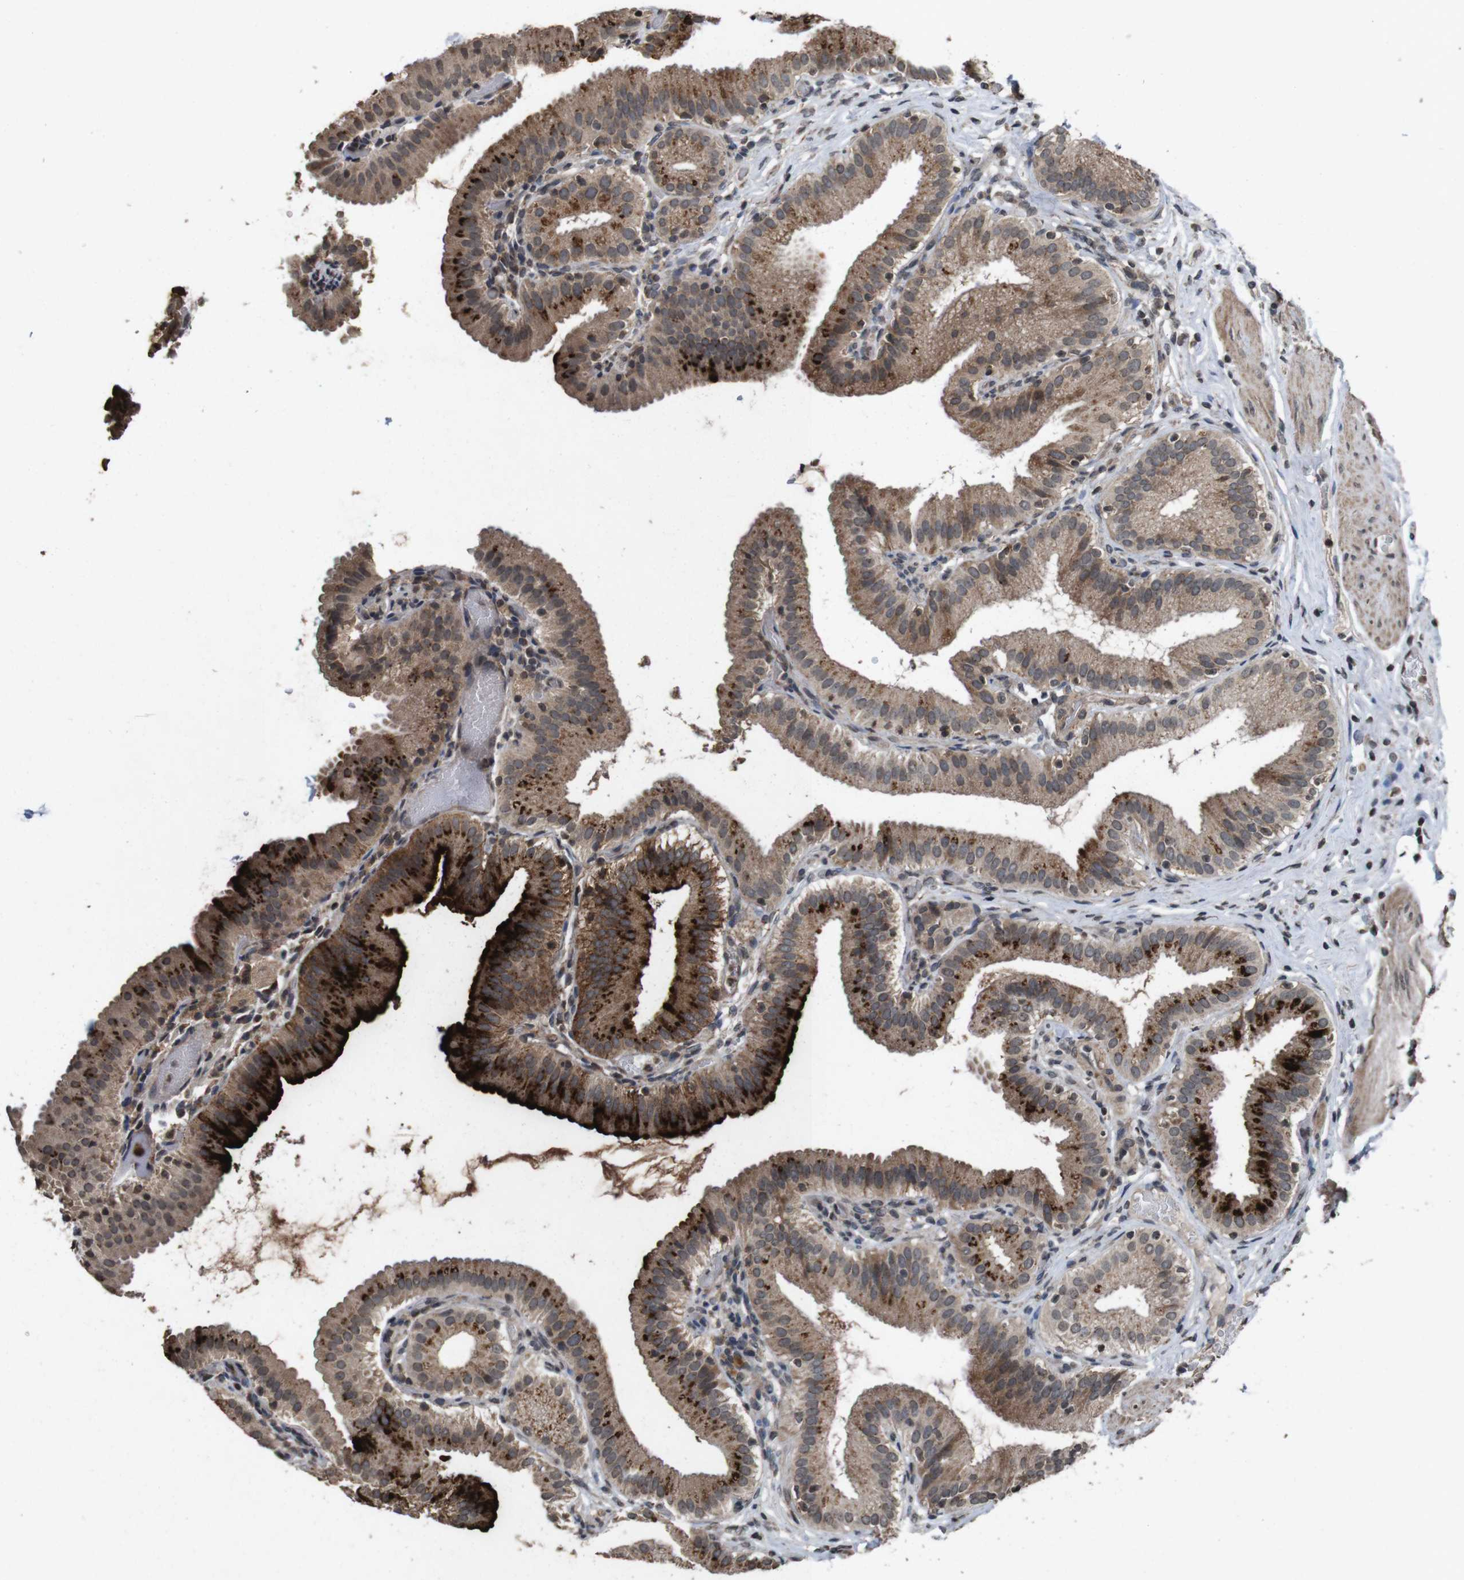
{"staining": {"intensity": "strong", "quantity": ">75%", "location": "cytoplasmic/membranous"}, "tissue": "gallbladder", "cell_type": "Glandular cells", "image_type": "normal", "snomed": [{"axis": "morphology", "description": "Normal tissue, NOS"}, {"axis": "topography", "description": "Gallbladder"}], "caption": "About >75% of glandular cells in benign human gallbladder show strong cytoplasmic/membranous protein staining as visualized by brown immunohistochemical staining.", "gene": "SORL1", "patient": {"sex": "male", "age": 54}}